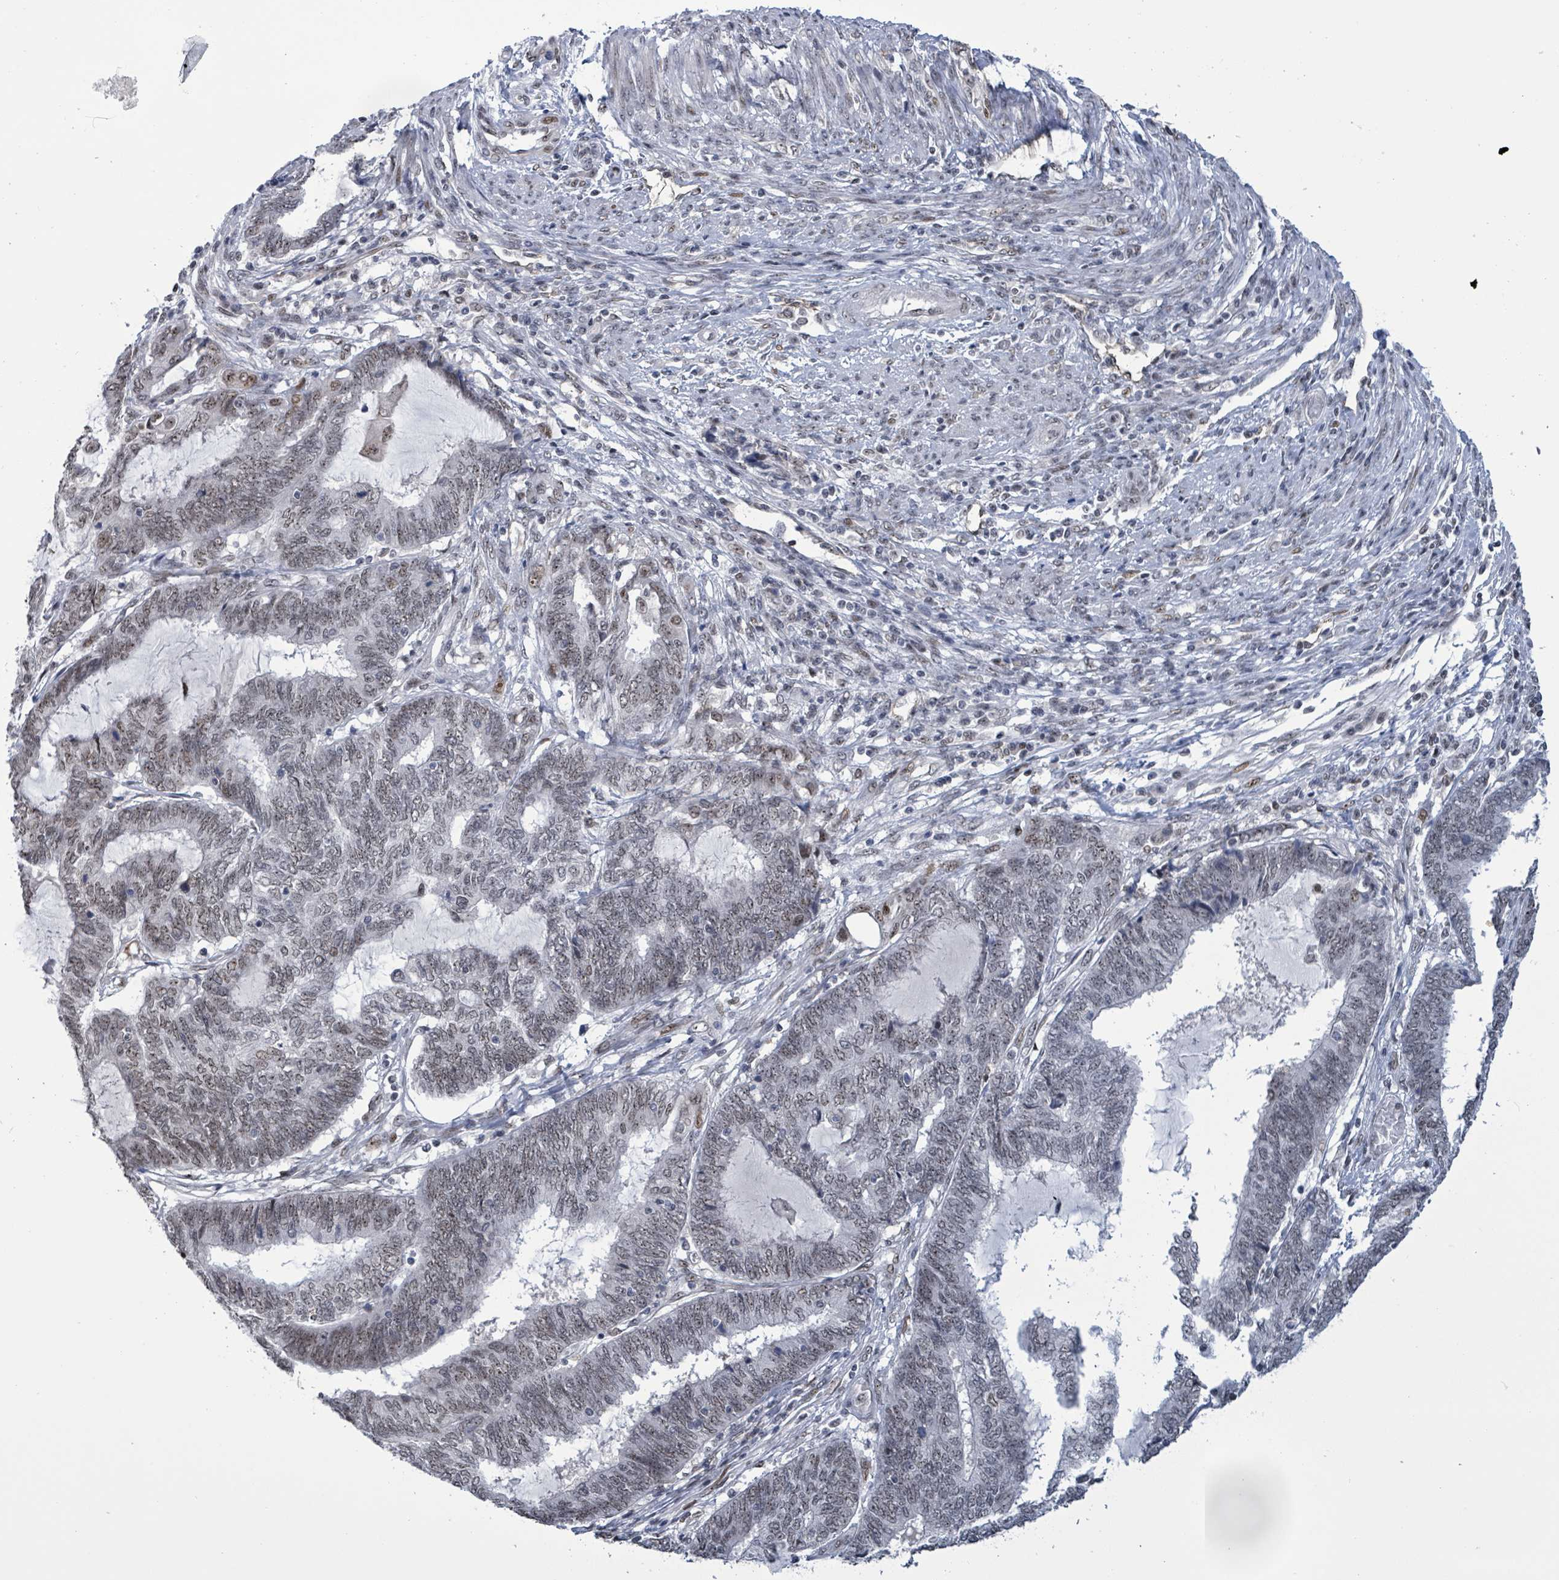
{"staining": {"intensity": "weak", "quantity": ">75%", "location": "nuclear"}, "tissue": "endometrial cancer", "cell_type": "Tumor cells", "image_type": "cancer", "snomed": [{"axis": "morphology", "description": "Adenocarcinoma, NOS"}, {"axis": "topography", "description": "Uterus"}, {"axis": "topography", "description": "Endometrium"}], "caption": "Immunohistochemistry (IHC) micrograph of endometrial cancer stained for a protein (brown), which exhibits low levels of weak nuclear staining in approximately >75% of tumor cells.", "gene": "RRN3", "patient": {"sex": "female", "age": 70}}